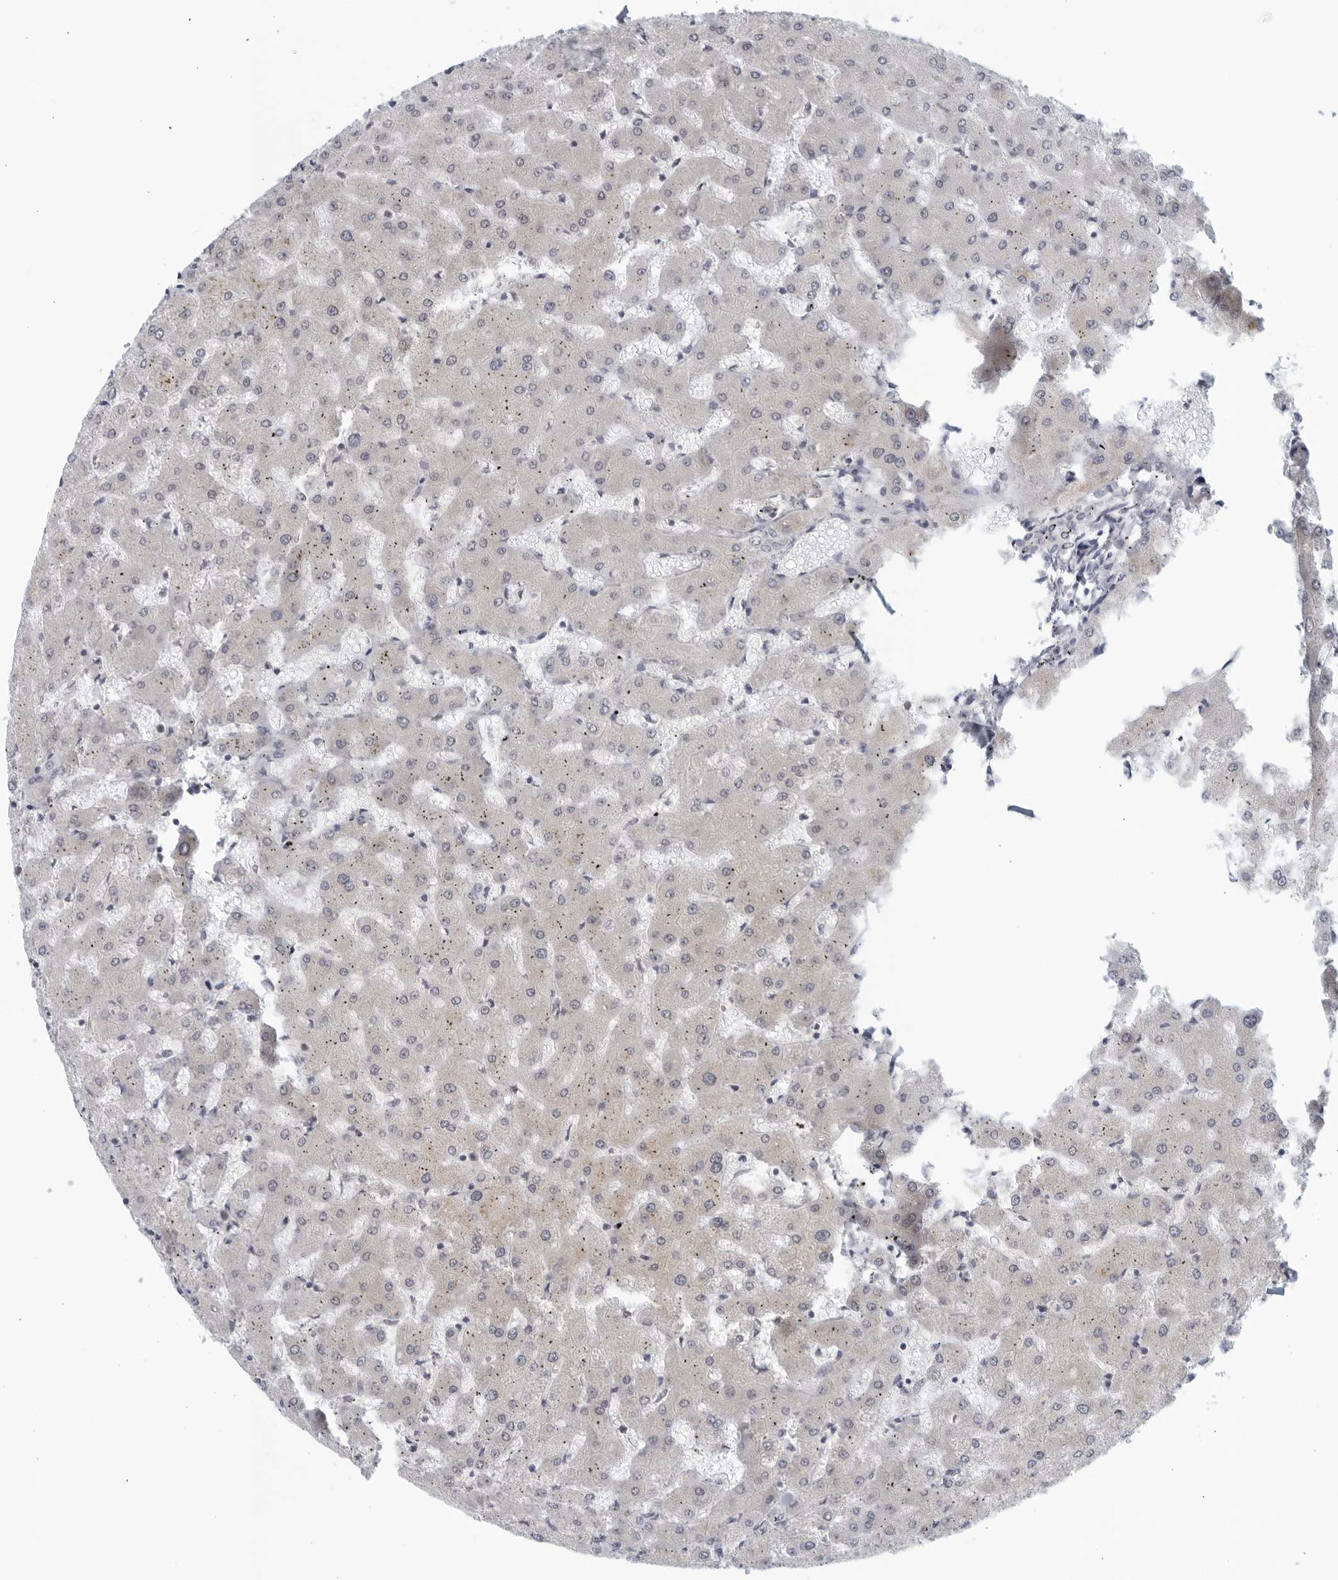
{"staining": {"intensity": "negative", "quantity": "none", "location": "none"}, "tissue": "liver", "cell_type": "Cholangiocytes", "image_type": "normal", "snomed": [{"axis": "morphology", "description": "Normal tissue, NOS"}, {"axis": "topography", "description": "Liver"}], "caption": "High power microscopy micrograph of an IHC micrograph of normal liver, revealing no significant staining in cholangiocytes.", "gene": "RC3H1", "patient": {"sex": "female", "age": 63}}